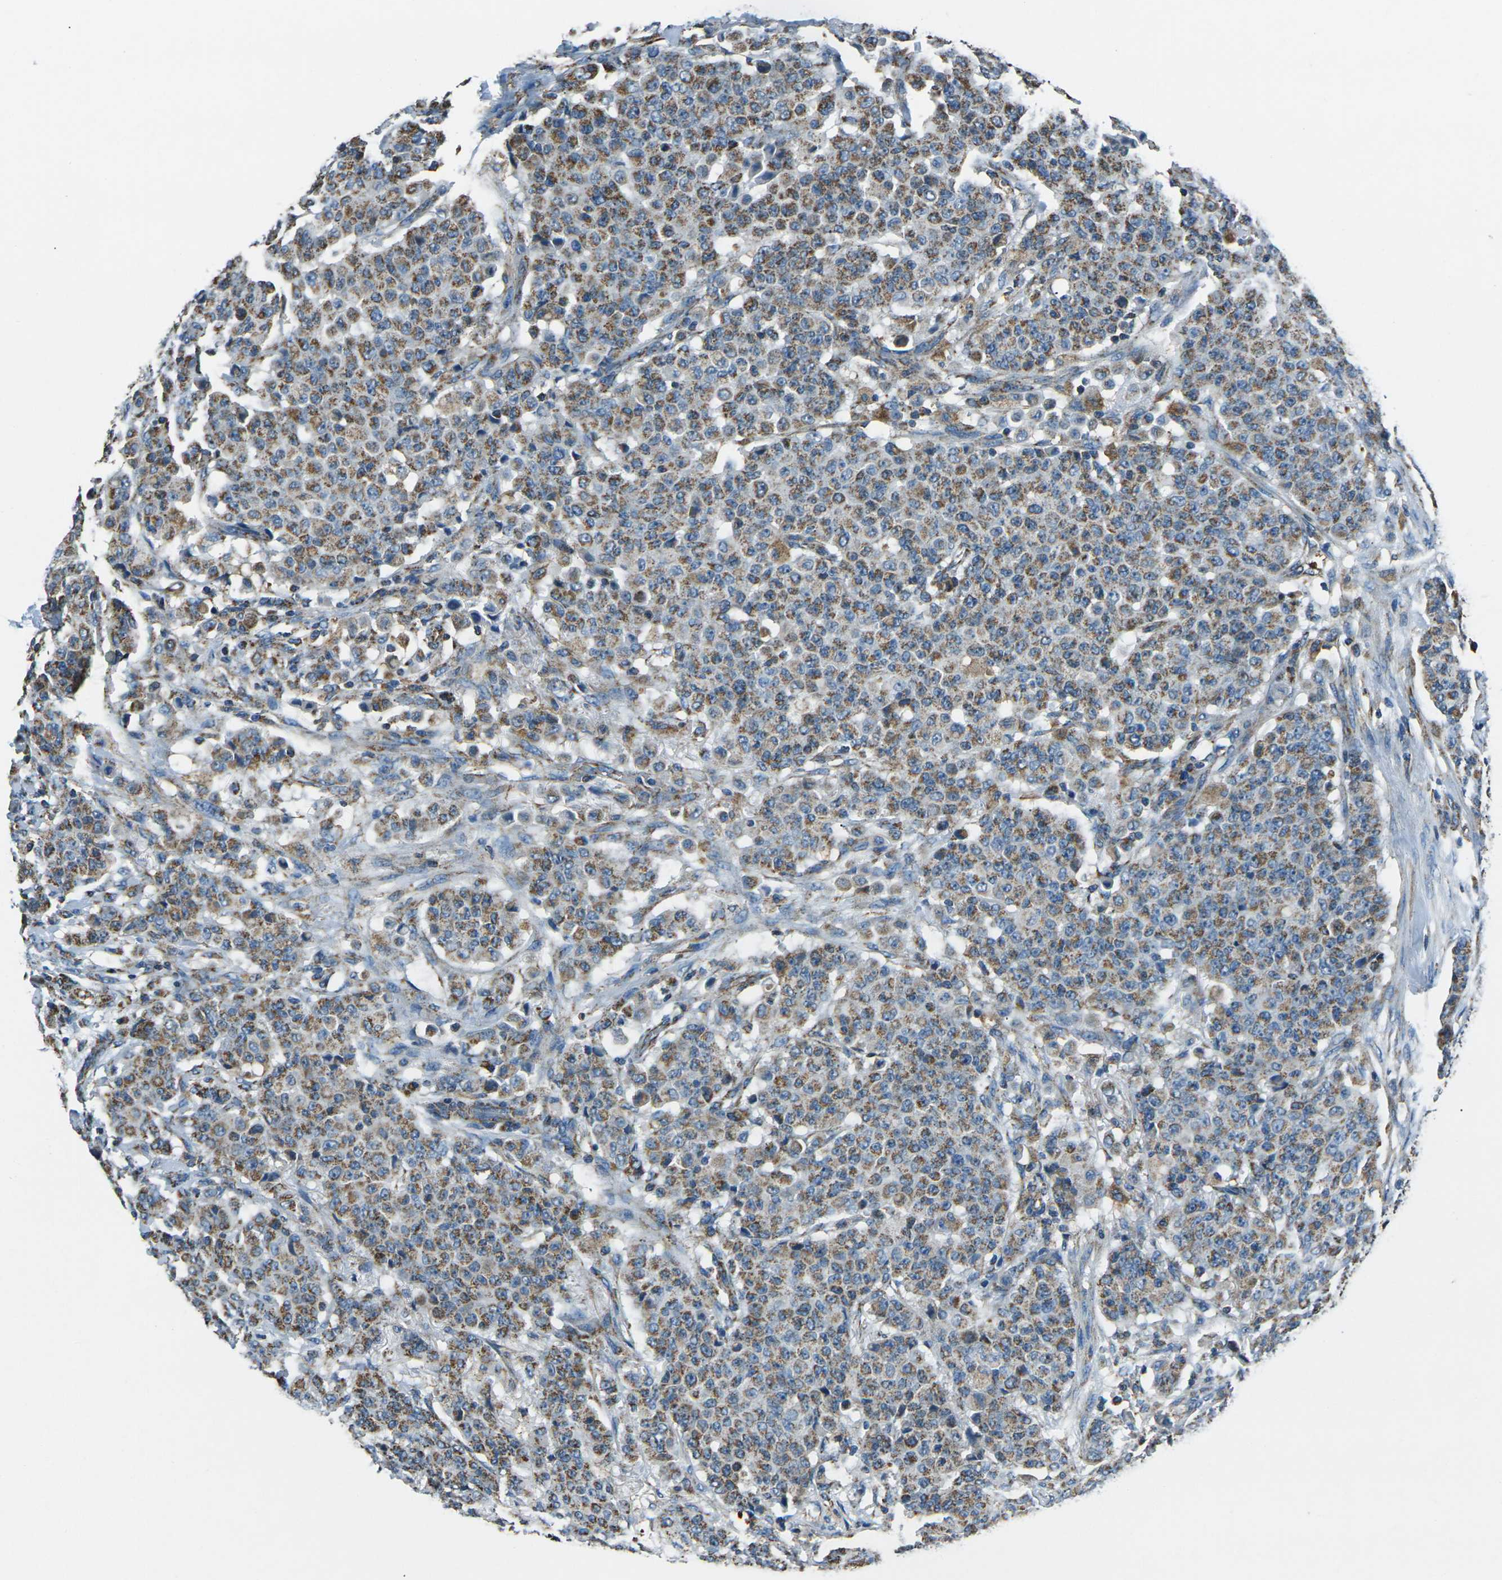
{"staining": {"intensity": "moderate", "quantity": ">75%", "location": "cytoplasmic/membranous"}, "tissue": "breast cancer", "cell_type": "Tumor cells", "image_type": "cancer", "snomed": [{"axis": "morphology", "description": "Duct carcinoma"}, {"axis": "topography", "description": "Breast"}], "caption": "The micrograph demonstrates a brown stain indicating the presence of a protein in the cytoplasmic/membranous of tumor cells in breast cancer.", "gene": "IRF3", "patient": {"sex": "female", "age": 40}}